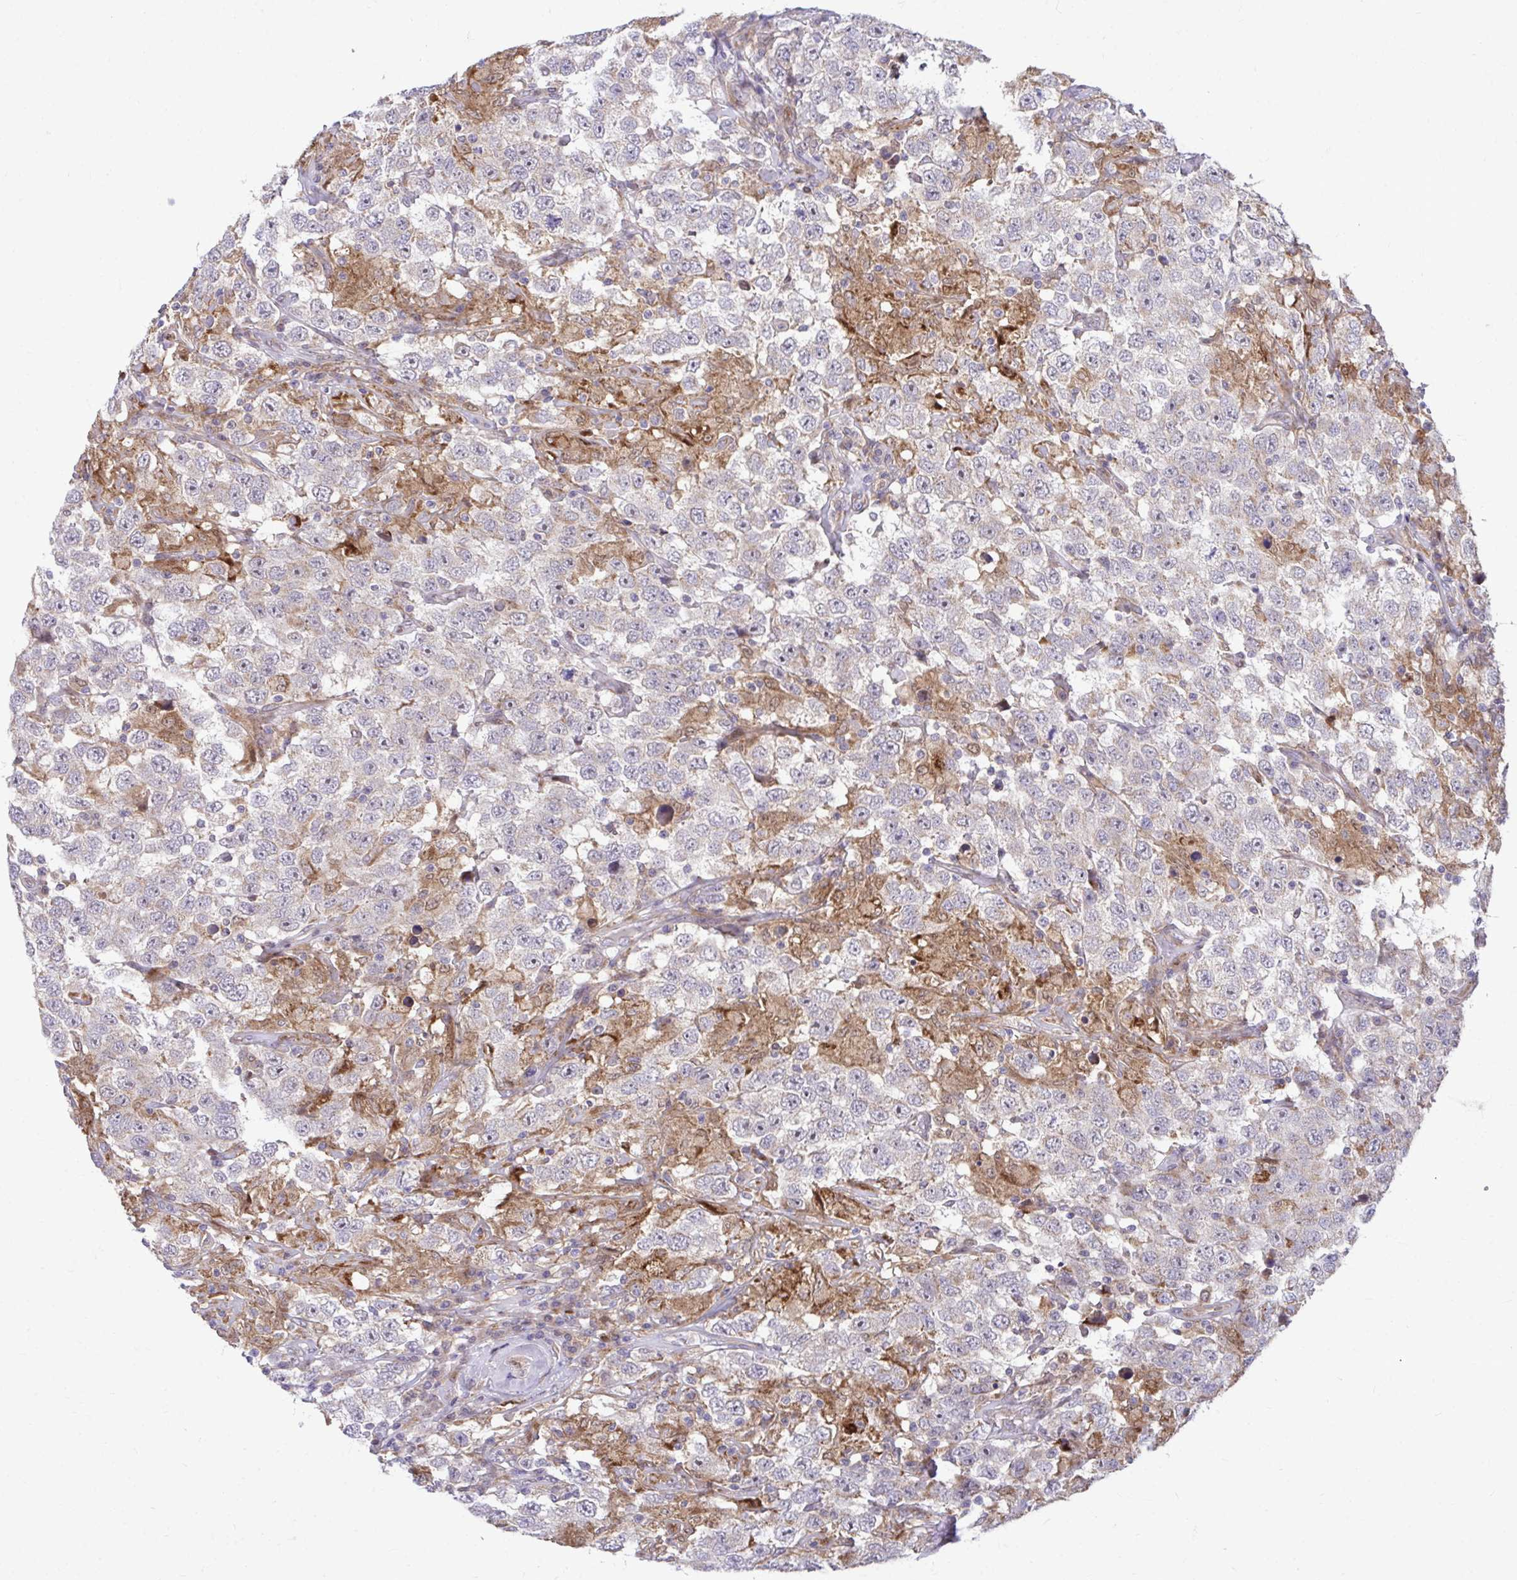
{"staining": {"intensity": "moderate", "quantity": "<25%", "location": "cytoplasmic/membranous"}, "tissue": "testis cancer", "cell_type": "Tumor cells", "image_type": "cancer", "snomed": [{"axis": "morphology", "description": "Seminoma, NOS"}, {"axis": "topography", "description": "Testis"}], "caption": "This is an image of IHC staining of testis cancer (seminoma), which shows moderate positivity in the cytoplasmic/membranous of tumor cells.", "gene": "C16orf54", "patient": {"sex": "male", "age": 41}}